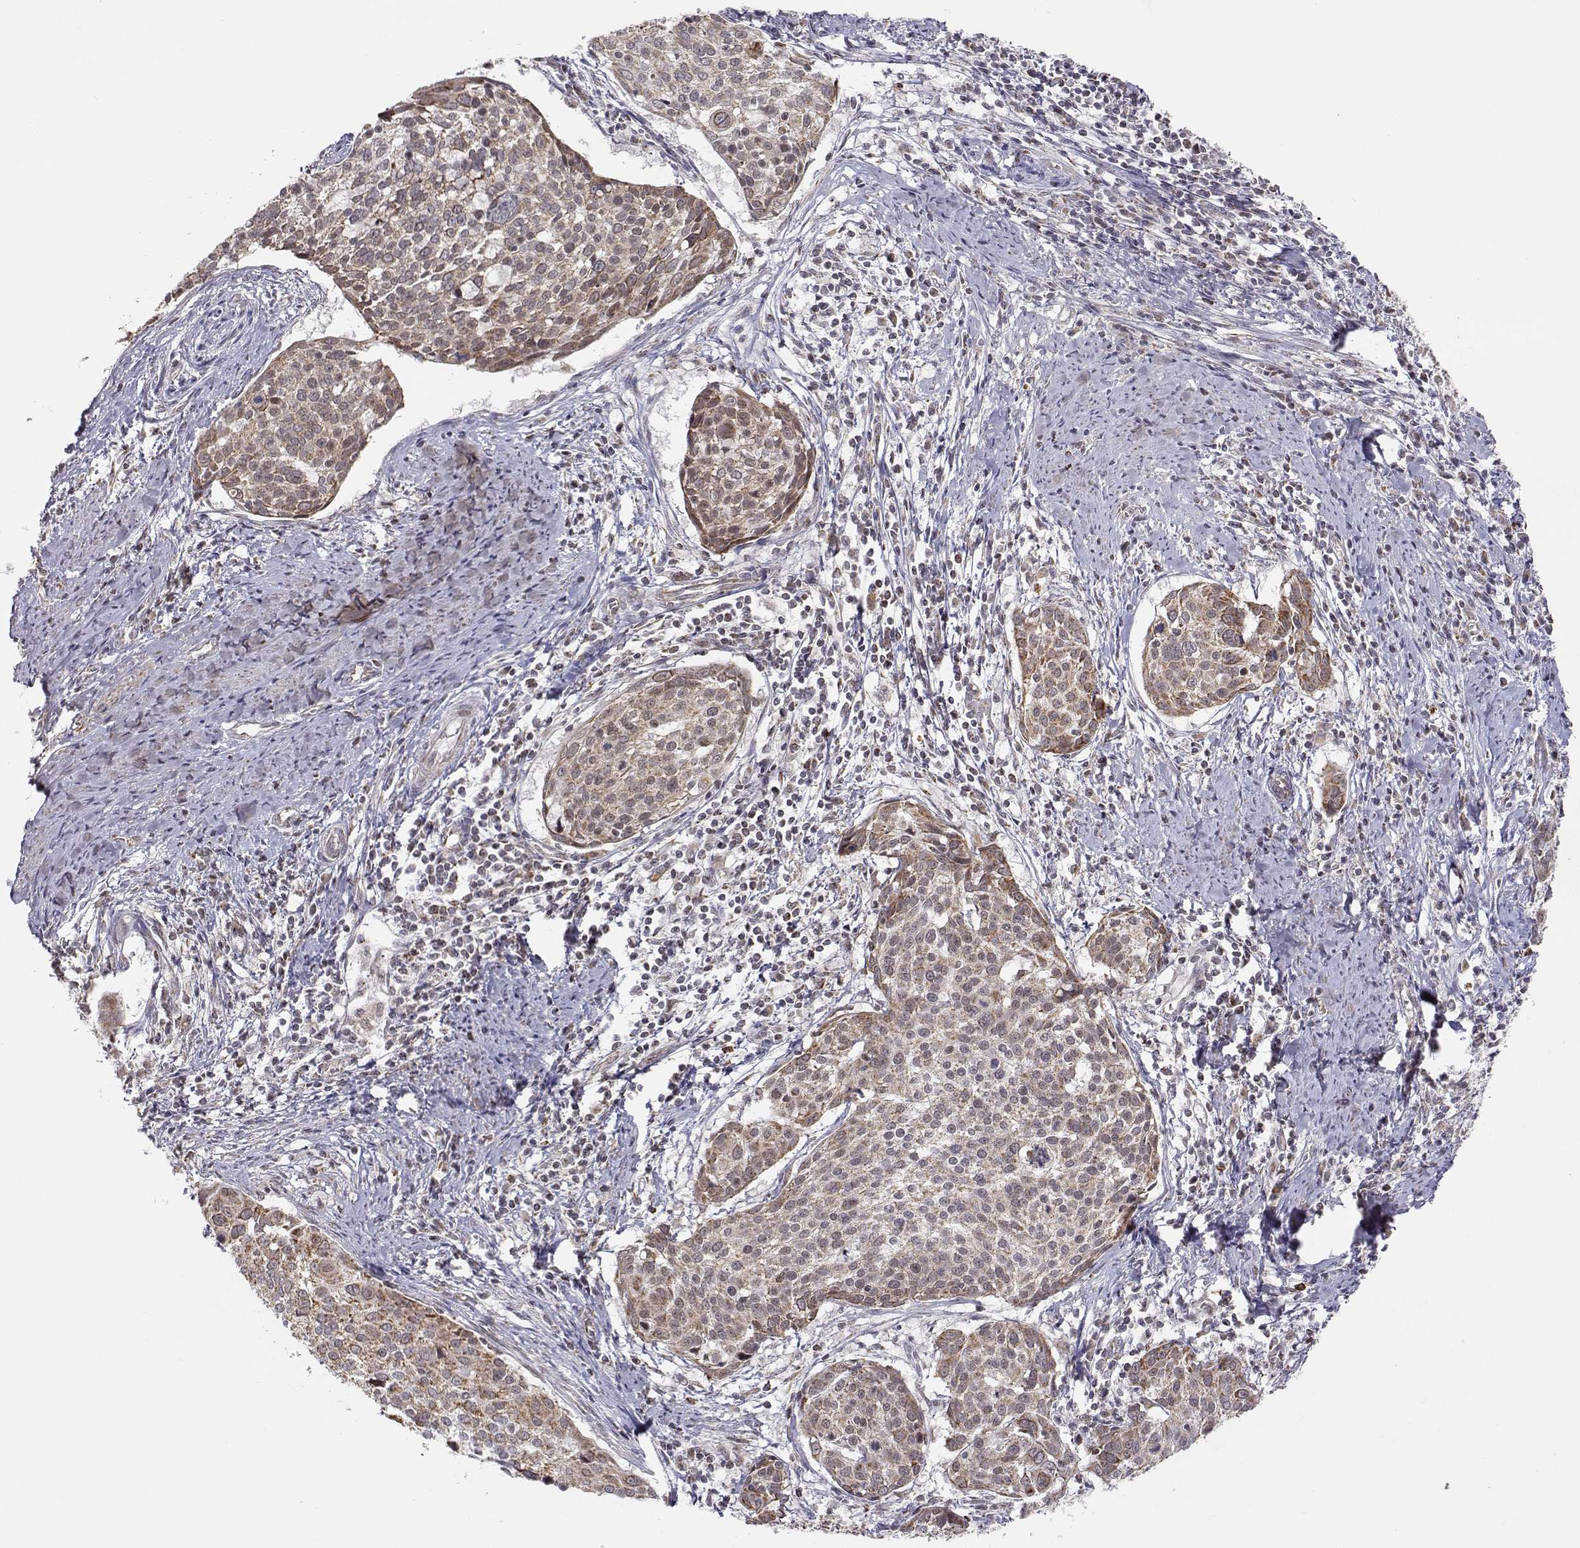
{"staining": {"intensity": "weak", "quantity": ">75%", "location": "cytoplasmic/membranous"}, "tissue": "cervical cancer", "cell_type": "Tumor cells", "image_type": "cancer", "snomed": [{"axis": "morphology", "description": "Squamous cell carcinoma, NOS"}, {"axis": "topography", "description": "Cervix"}], "caption": "Weak cytoplasmic/membranous expression for a protein is identified in approximately >75% of tumor cells of squamous cell carcinoma (cervical) using immunohistochemistry (IHC).", "gene": "EXOG", "patient": {"sex": "female", "age": 39}}